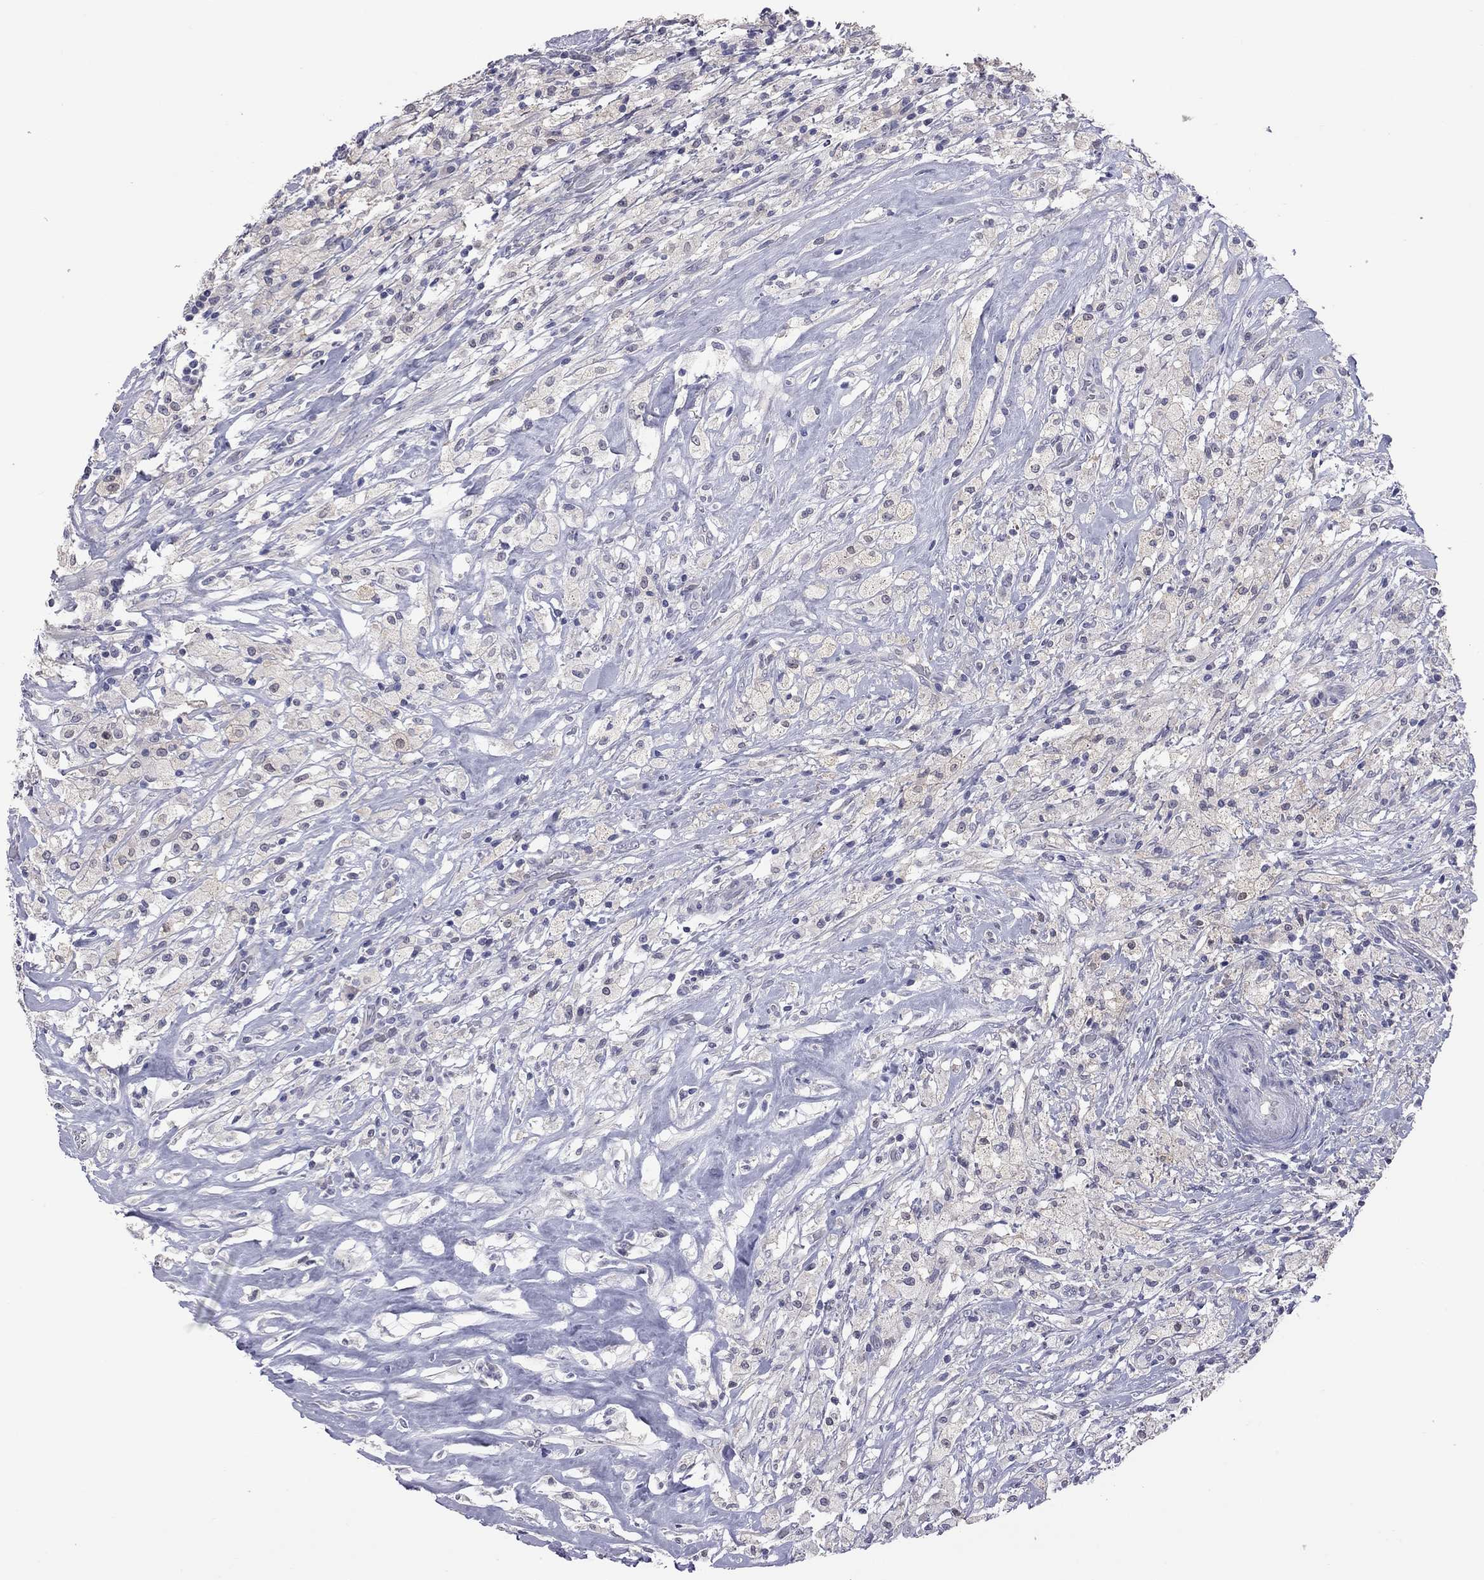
{"staining": {"intensity": "negative", "quantity": "none", "location": "none"}, "tissue": "testis cancer", "cell_type": "Tumor cells", "image_type": "cancer", "snomed": [{"axis": "morphology", "description": "Necrosis, NOS"}, {"axis": "morphology", "description": "Carcinoma, Embryonal, NOS"}, {"axis": "topography", "description": "Testis"}], "caption": "A histopathology image of human testis embryonal carcinoma is negative for staining in tumor cells. Brightfield microscopy of immunohistochemistry stained with DAB (brown) and hematoxylin (blue), captured at high magnification.", "gene": "HYLS1", "patient": {"sex": "male", "age": 19}}